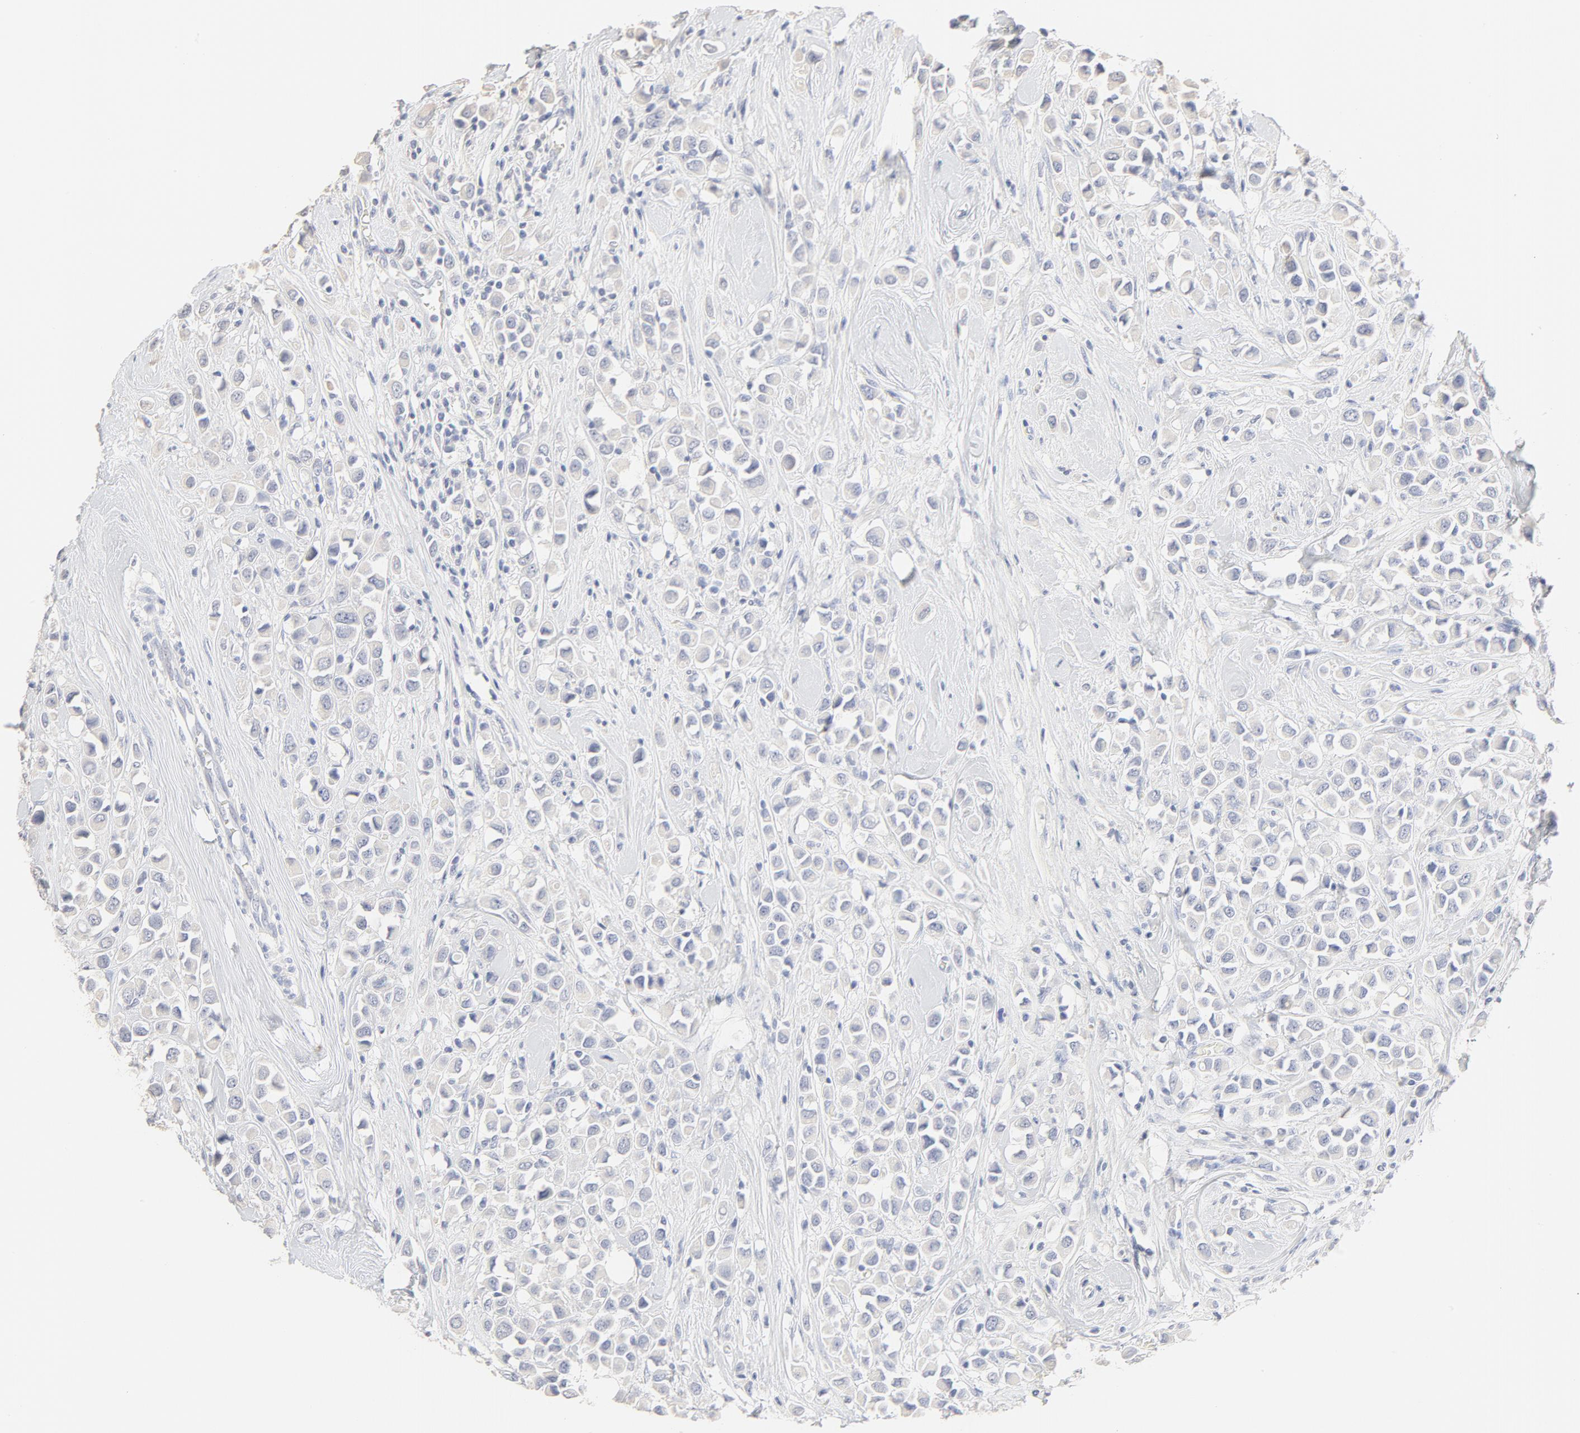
{"staining": {"intensity": "negative", "quantity": "none", "location": "none"}, "tissue": "breast cancer", "cell_type": "Tumor cells", "image_type": "cancer", "snomed": [{"axis": "morphology", "description": "Duct carcinoma"}, {"axis": "topography", "description": "Breast"}], "caption": "Tumor cells show no significant protein positivity in breast cancer.", "gene": "FCGBP", "patient": {"sex": "female", "age": 61}}